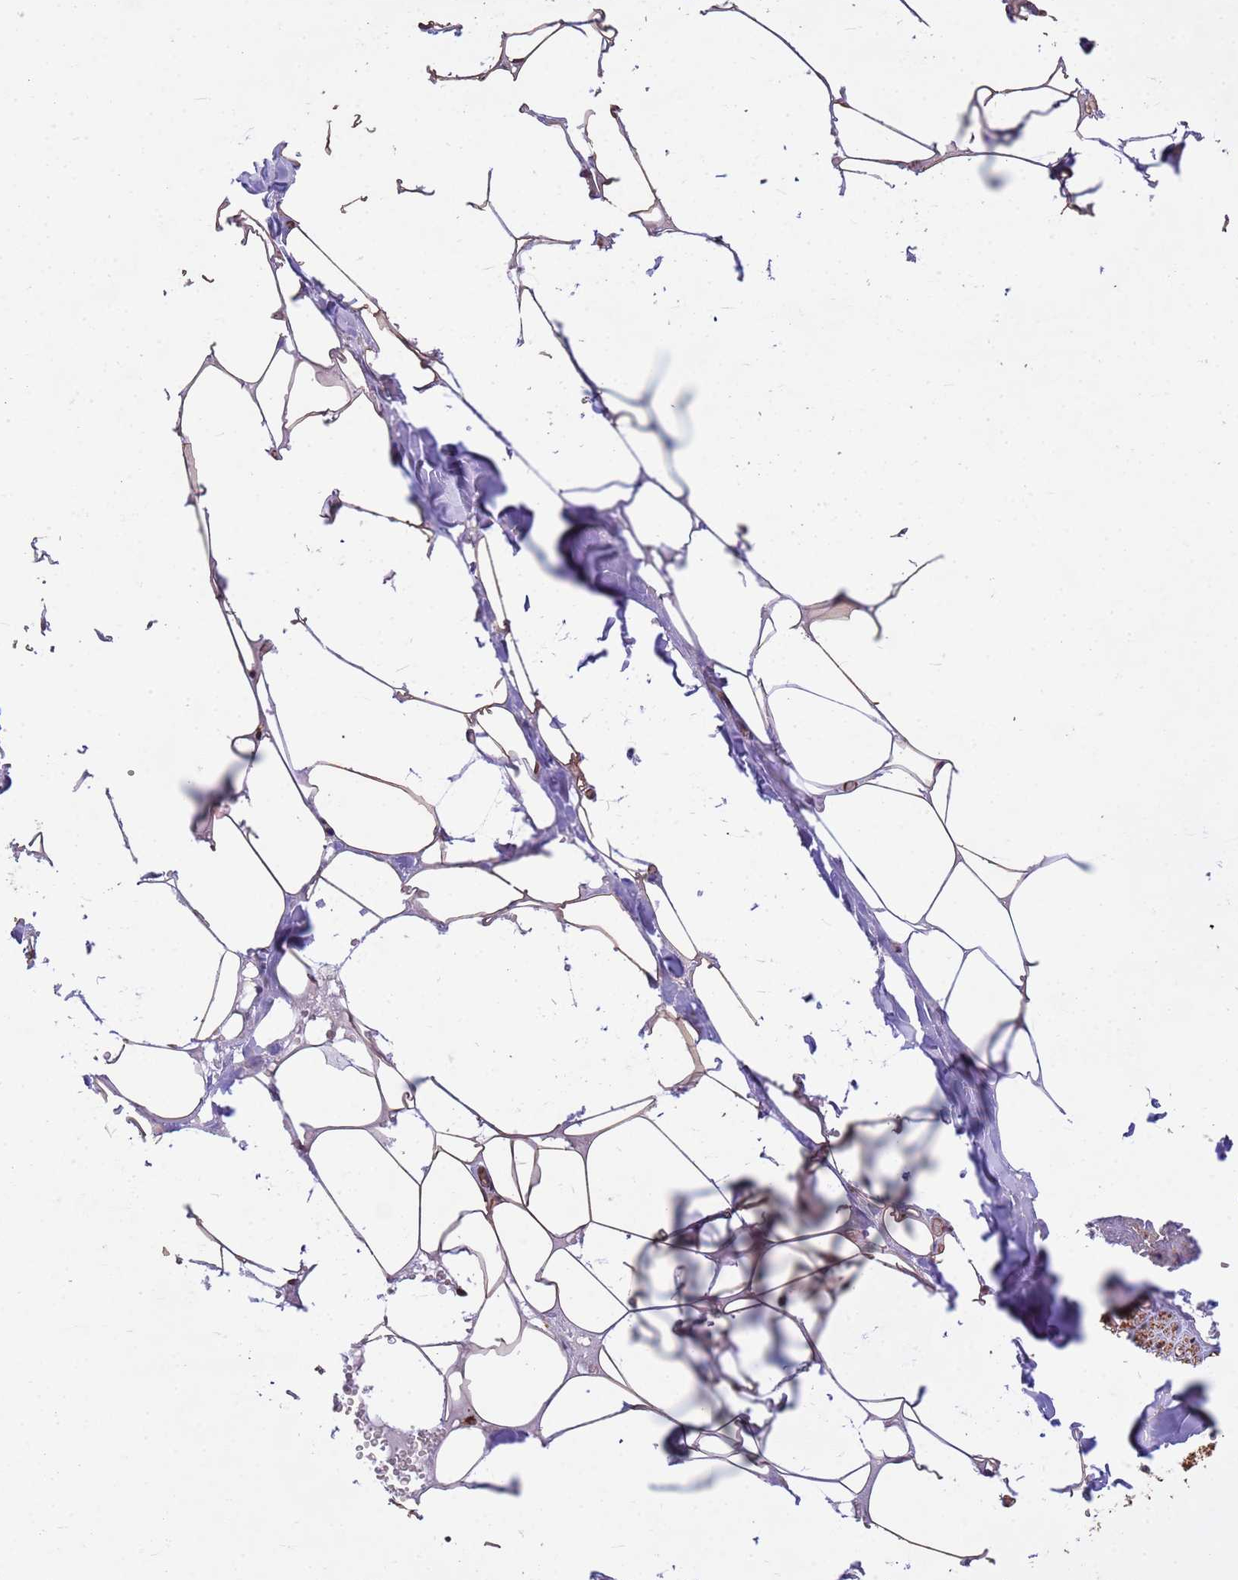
{"staining": {"intensity": "moderate", "quantity": "25%-75%", "location": "cytoplasmic/membranous"}, "tissue": "adipose tissue", "cell_type": "Adipocytes", "image_type": "normal", "snomed": [{"axis": "morphology", "description": "Normal tissue, NOS"}, {"axis": "topography", "description": "Salivary gland"}, {"axis": "topography", "description": "Peripheral nerve tissue"}], "caption": "The image displays immunohistochemical staining of benign adipose tissue. There is moderate cytoplasmic/membranous staining is appreciated in about 25%-75% of adipocytes. The protein of interest is shown in brown color, while the nuclei are stained blue.", "gene": "TCEAL3", "patient": {"sex": "male", "age": 38}}